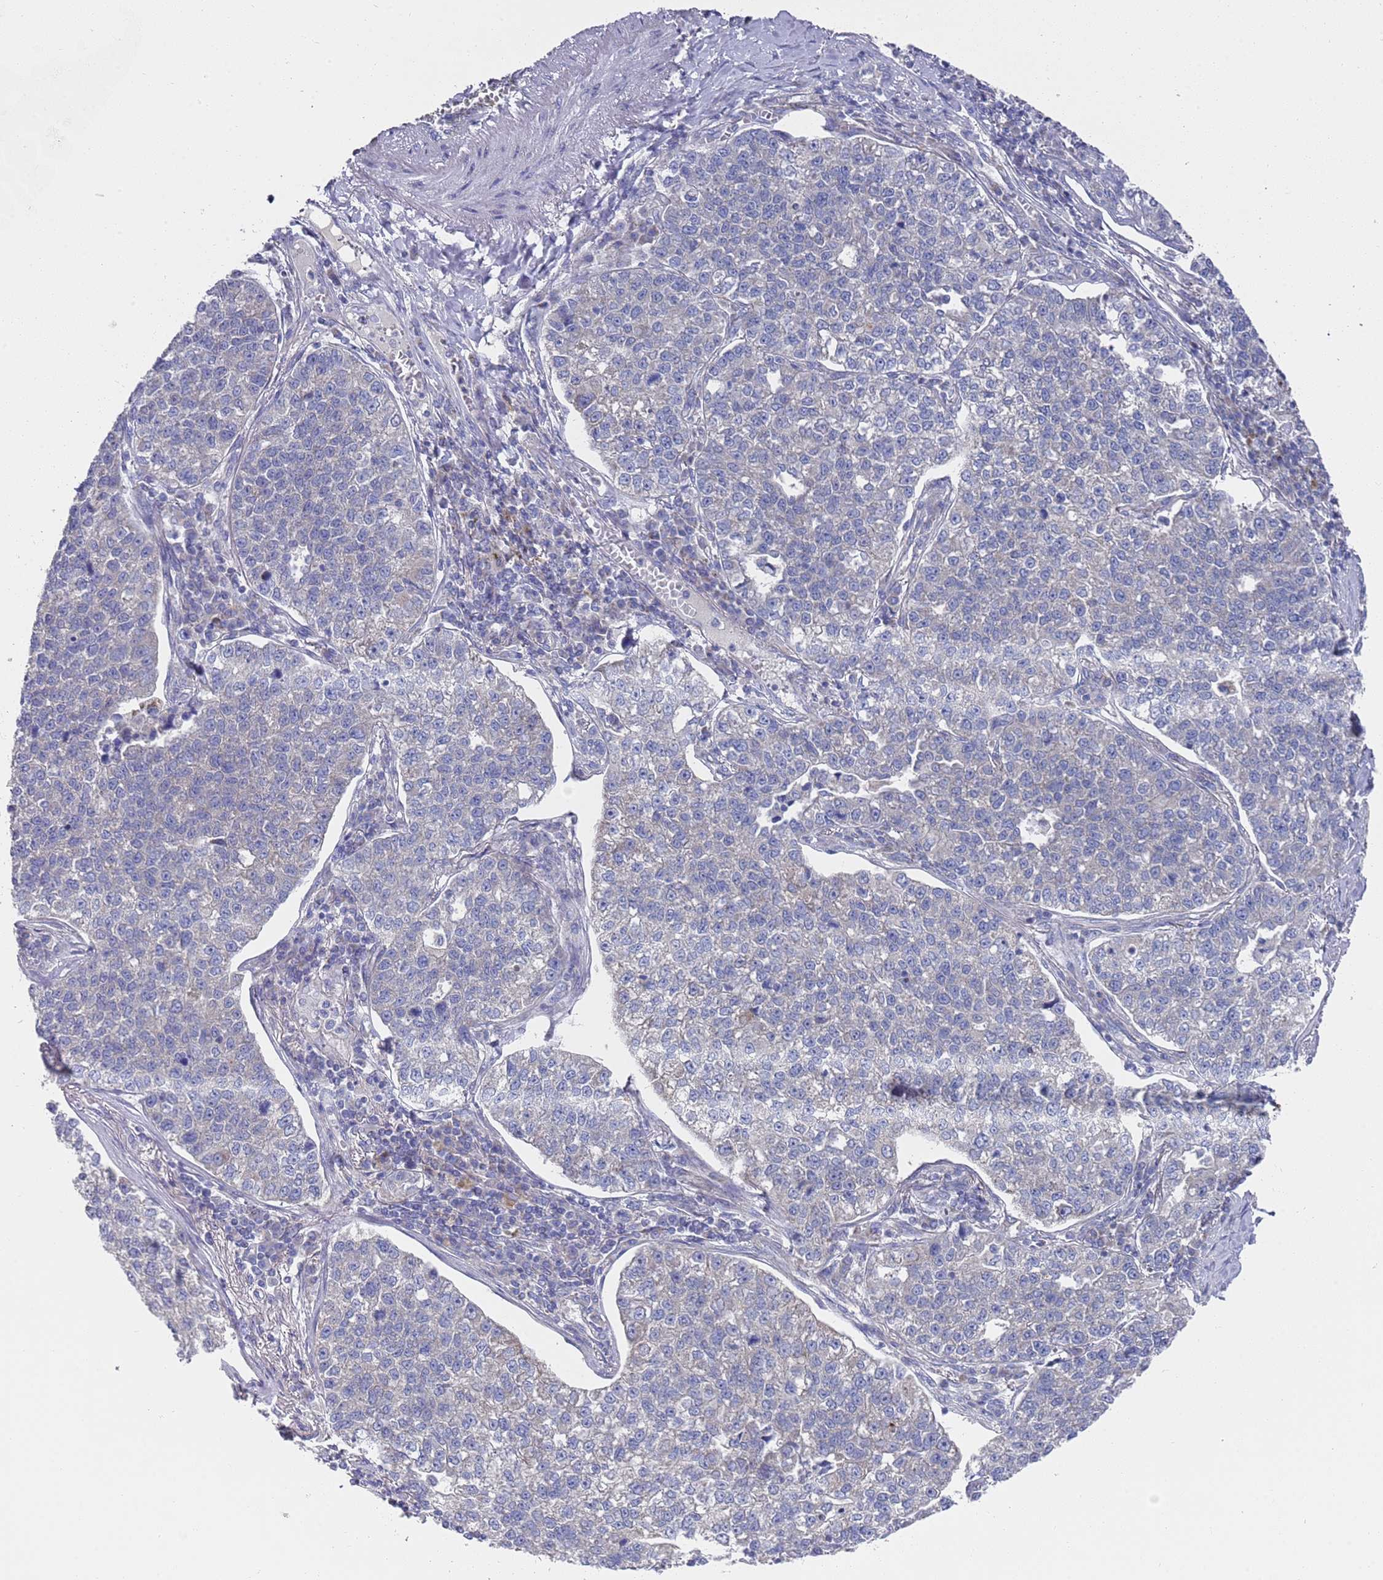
{"staining": {"intensity": "negative", "quantity": "none", "location": "none"}, "tissue": "lung cancer", "cell_type": "Tumor cells", "image_type": "cancer", "snomed": [{"axis": "morphology", "description": "Adenocarcinoma, NOS"}, {"axis": "topography", "description": "Lung"}], "caption": "Protein analysis of lung adenocarcinoma displays no significant expression in tumor cells.", "gene": "NPEPPS", "patient": {"sex": "male", "age": 49}}